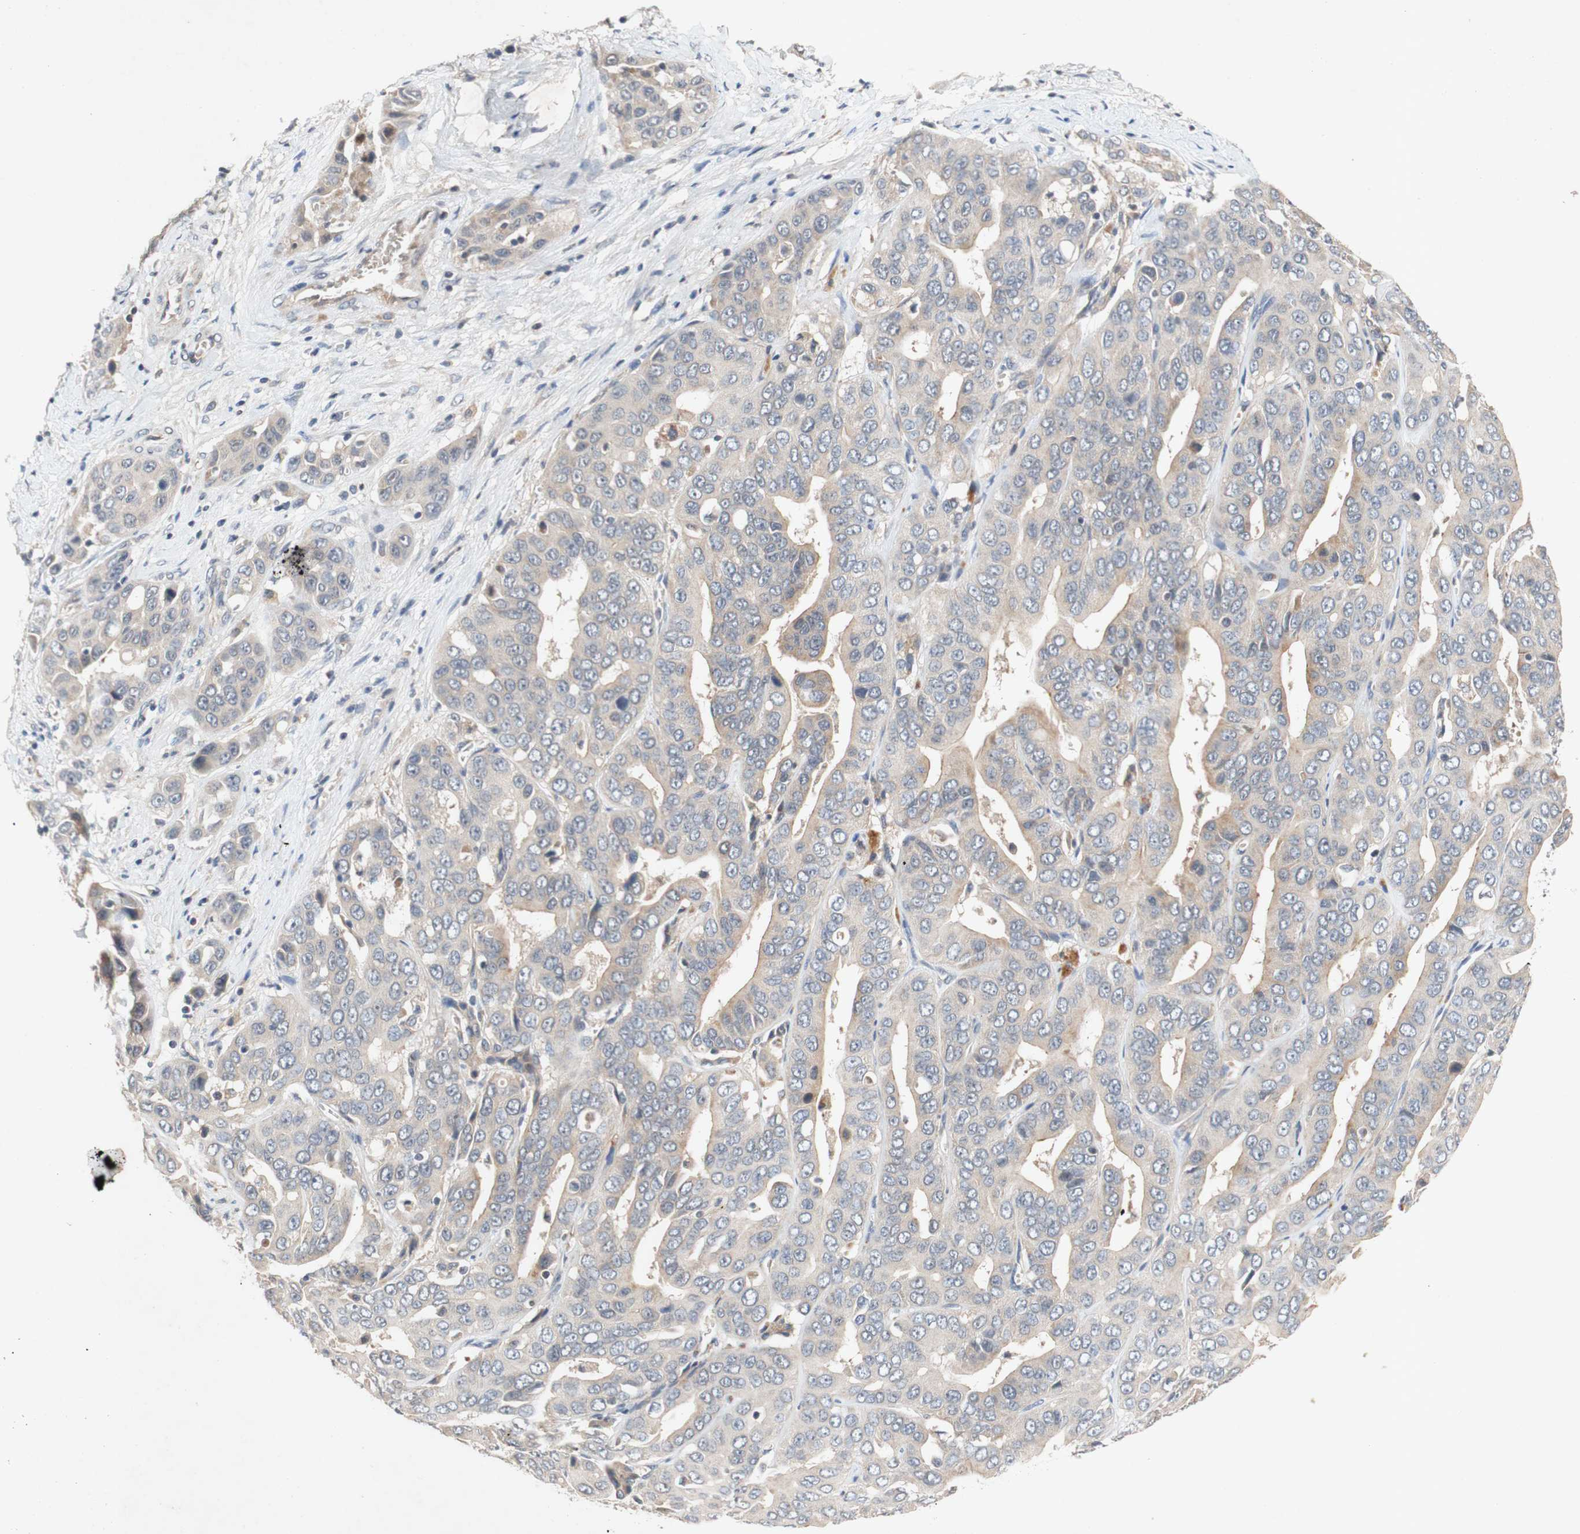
{"staining": {"intensity": "weak", "quantity": ">75%", "location": "cytoplasmic/membranous"}, "tissue": "liver cancer", "cell_type": "Tumor cells", "image_type": "cancer", "snomed": [{"axis": "morphology", "description": "Cholangiocarcinoma"}, {"axis": "topography", "description": "Liver"}], "caption": "This image demonstrates liver cancer stained with IHC to label a protein in brown. The cytoplasmic/membranous of tumor cells show weak positivity for the protein. Nuclei are counter-stained blue.", "gene": "PIN1", "patient": {"sex": "female", "age": 52}}